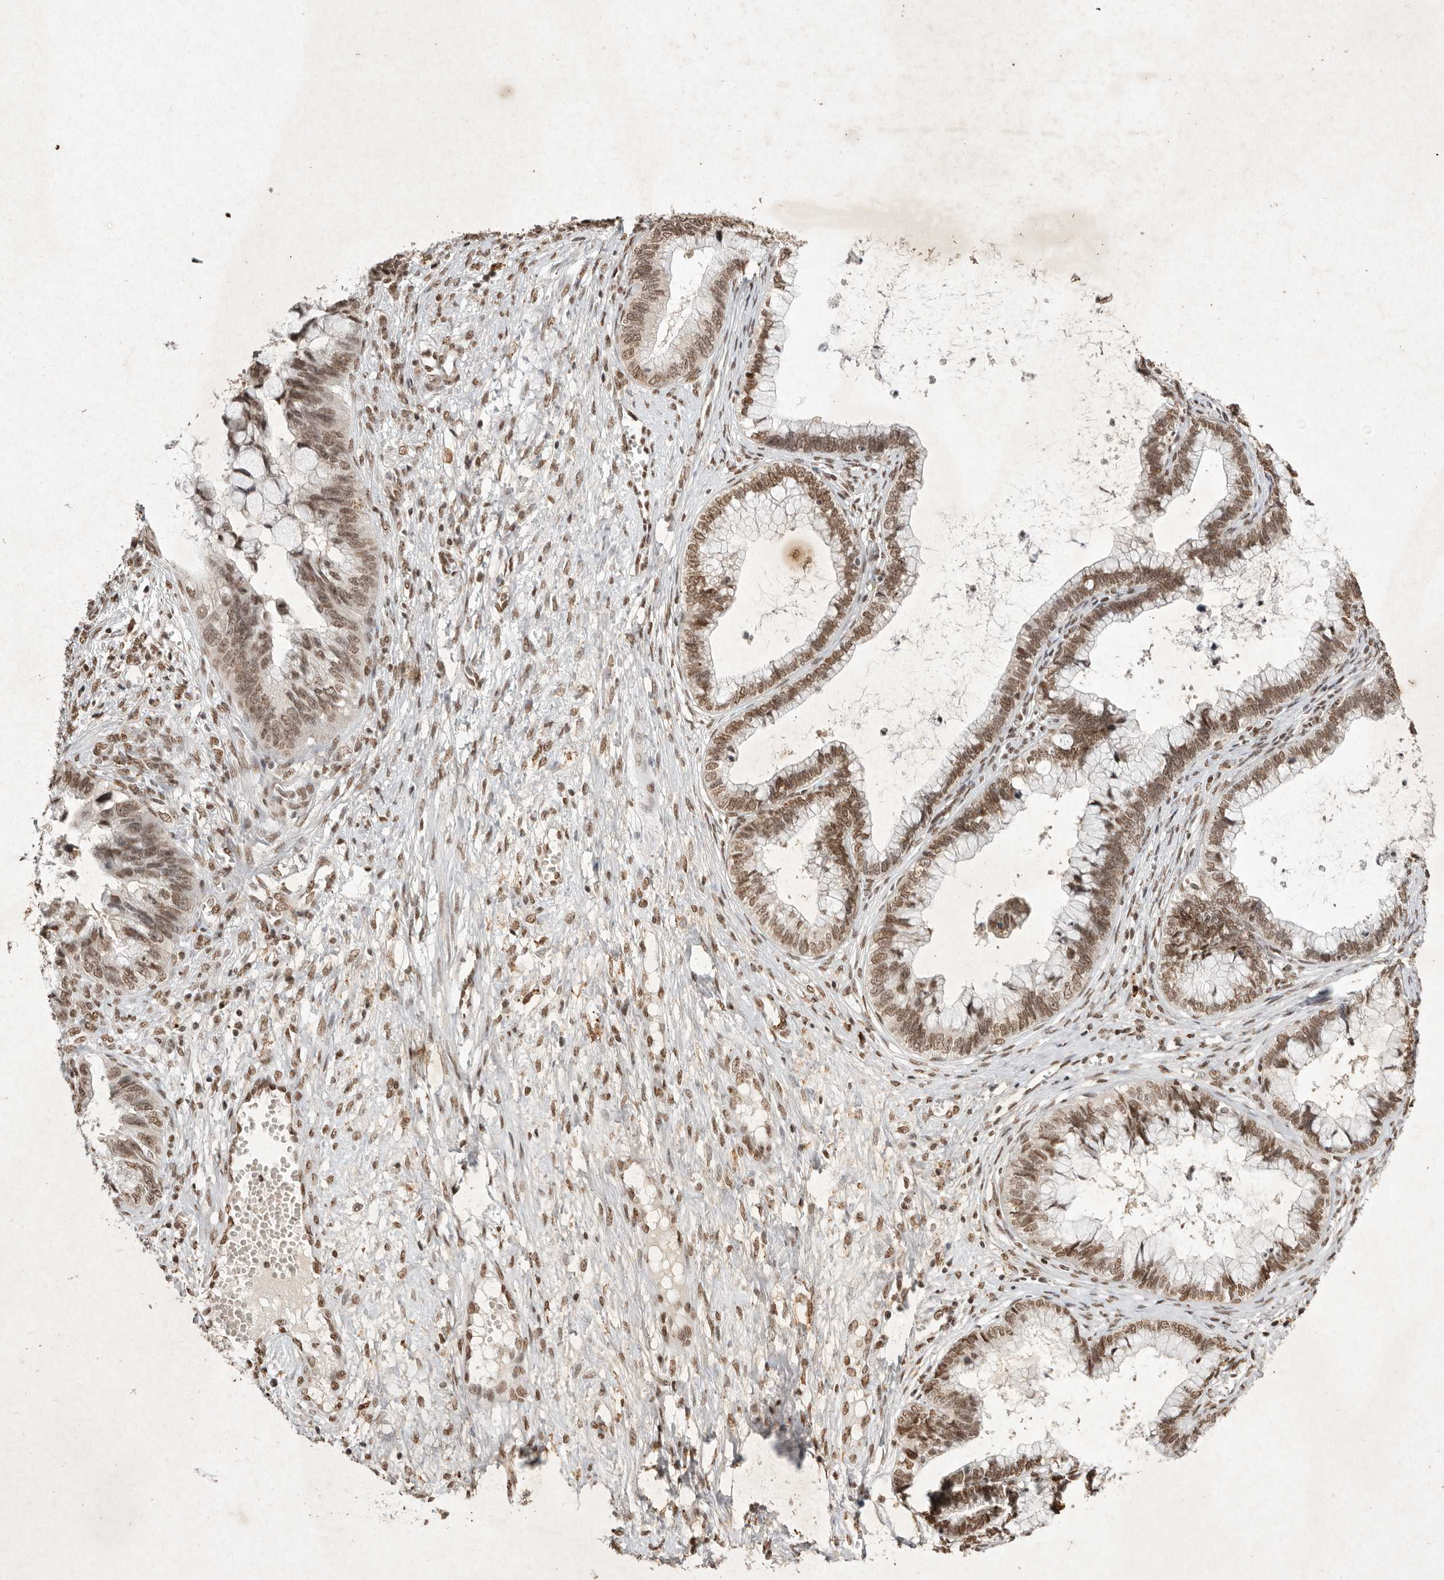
{"staining": {"intensity": "moderate", "quantity": ">75%", "location": "nuclear"}, "tissue": "cervical cancer", "cell_type": "Tumor cells", "image_type": "cancer", "snomed": [{"axis": "morphology", "description": "Adenocarcinoma, NOS"}, {"axis": "topography", "description": "Cervix"}], "caption": "A brown stain shows moderate nuclear expression of a protein in adenocarcinoma (cervical) tumor cells.", "gene": "NKX3-2", "patient": {"sex": "female", "age": 44}}